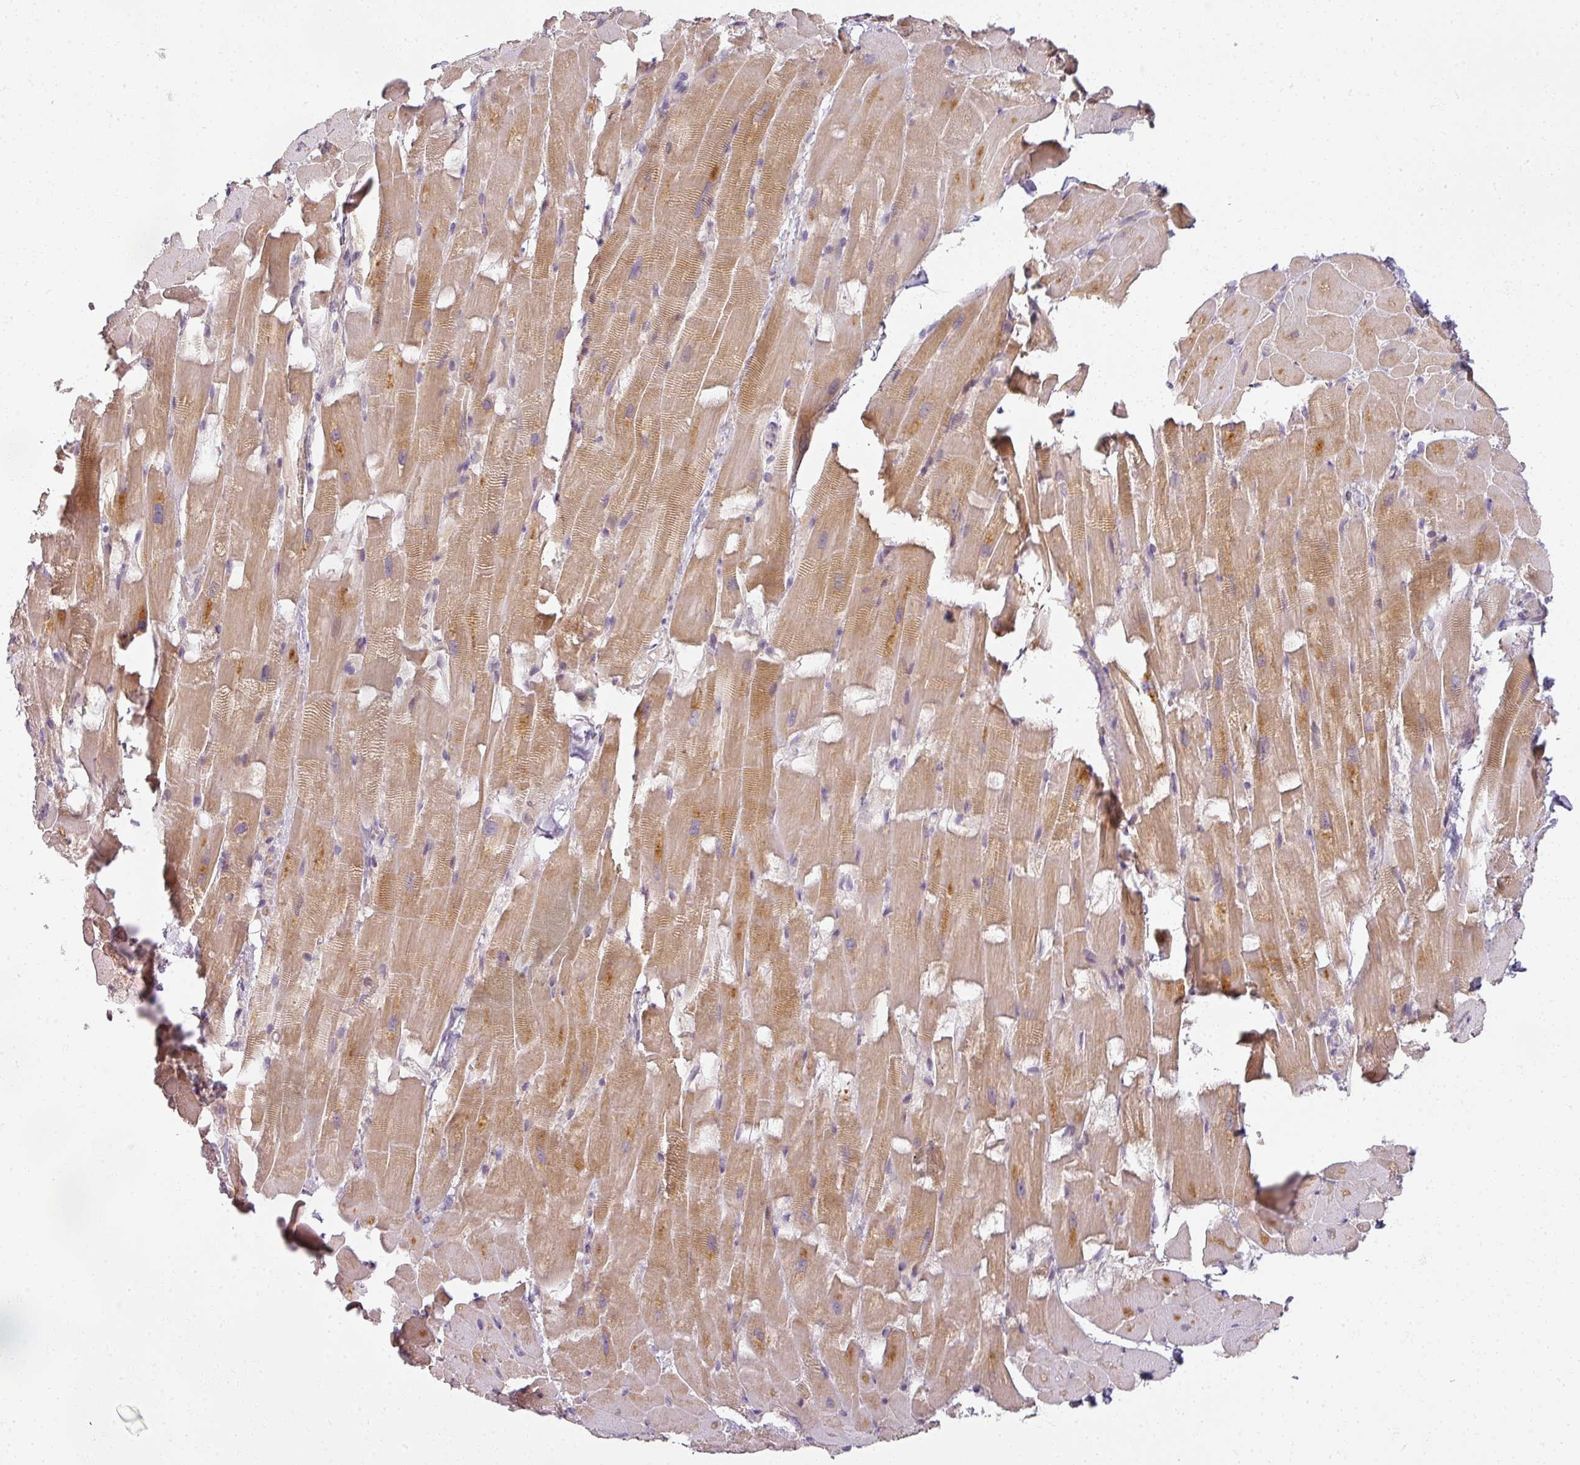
{"staining": {"intensity": "moderate", "quantity": ">75%", "location": "cytoplasmic/membranous"}, "tissue": "heart muscle", "cell_type": "Cardiomyocytes", "image_type": "normal", "snomed": [{"axis": "morphology", "description": "Normal tissue, NOS"}, {"axis": "topography", "description": "Heart"}], "caption": "Approximately >75% of cardiomyocytes in unremarkable human heart muscle display moderate cytoplasmic/membranous protein expression as visualized by brown immunohistochemical staining.", "gene": "MYMK", "patient": {"sex": "male", "age": 37}}